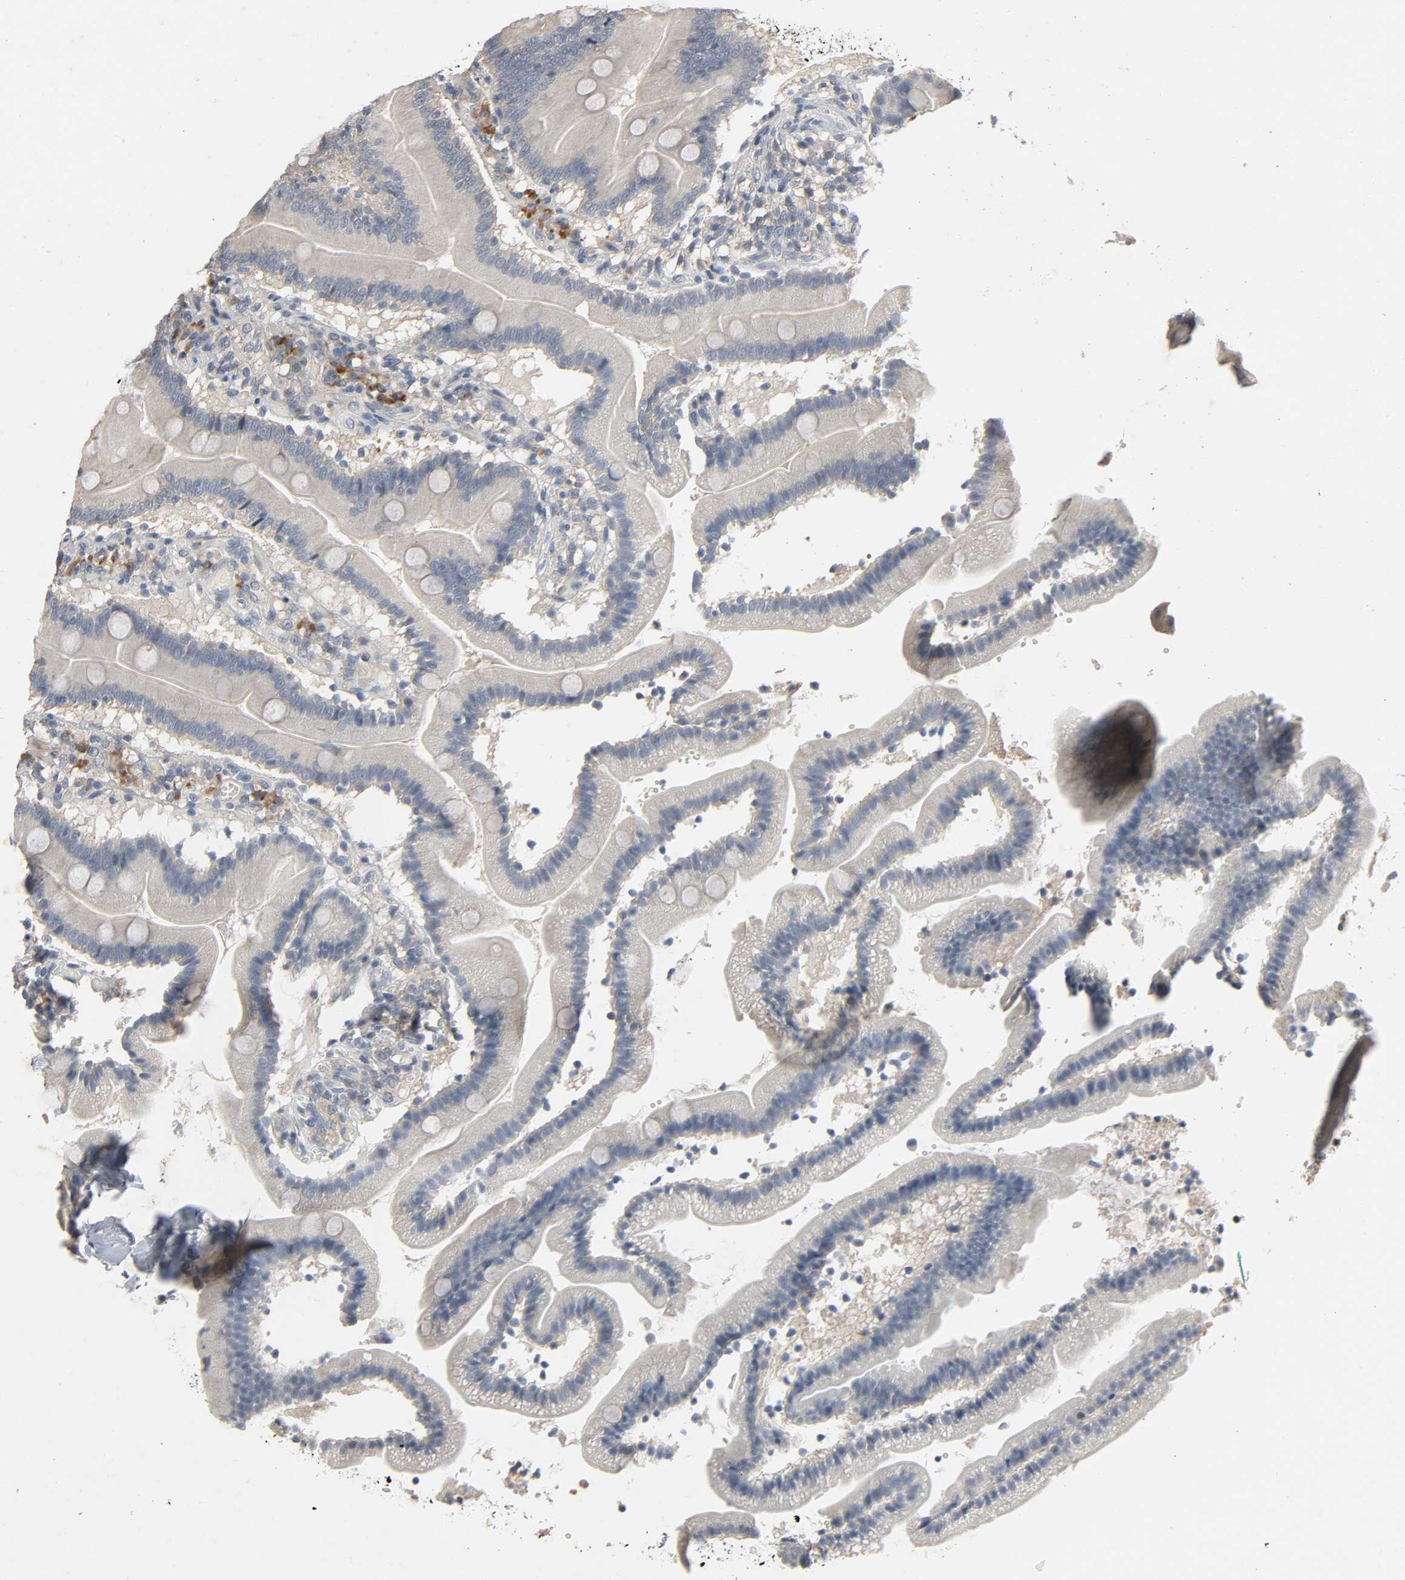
{"staining": {"intensity": "weak", "quantity": "25%-75%", "location": "cytoplasmic/membranous"}, "tissue": "duodenum", "cell_type": "Glandular cells", "image_type": "normal", "snomed": [{"axis": "morphology", "description": "Normal tissue, NOS"}, {"axis": "topography", "description": "Duodenum"}], "caption": "Immunohistochemistry (IHC) of unremarkable human duodenum displays low levels of weak cytoplasmic/membranous staining in about 25%-75% of glandular cells. (DAB = brown stain, brightfield microscopy at high magnification).", "gene": "CD4", "patient": {"sex": "male", "age": 66}}